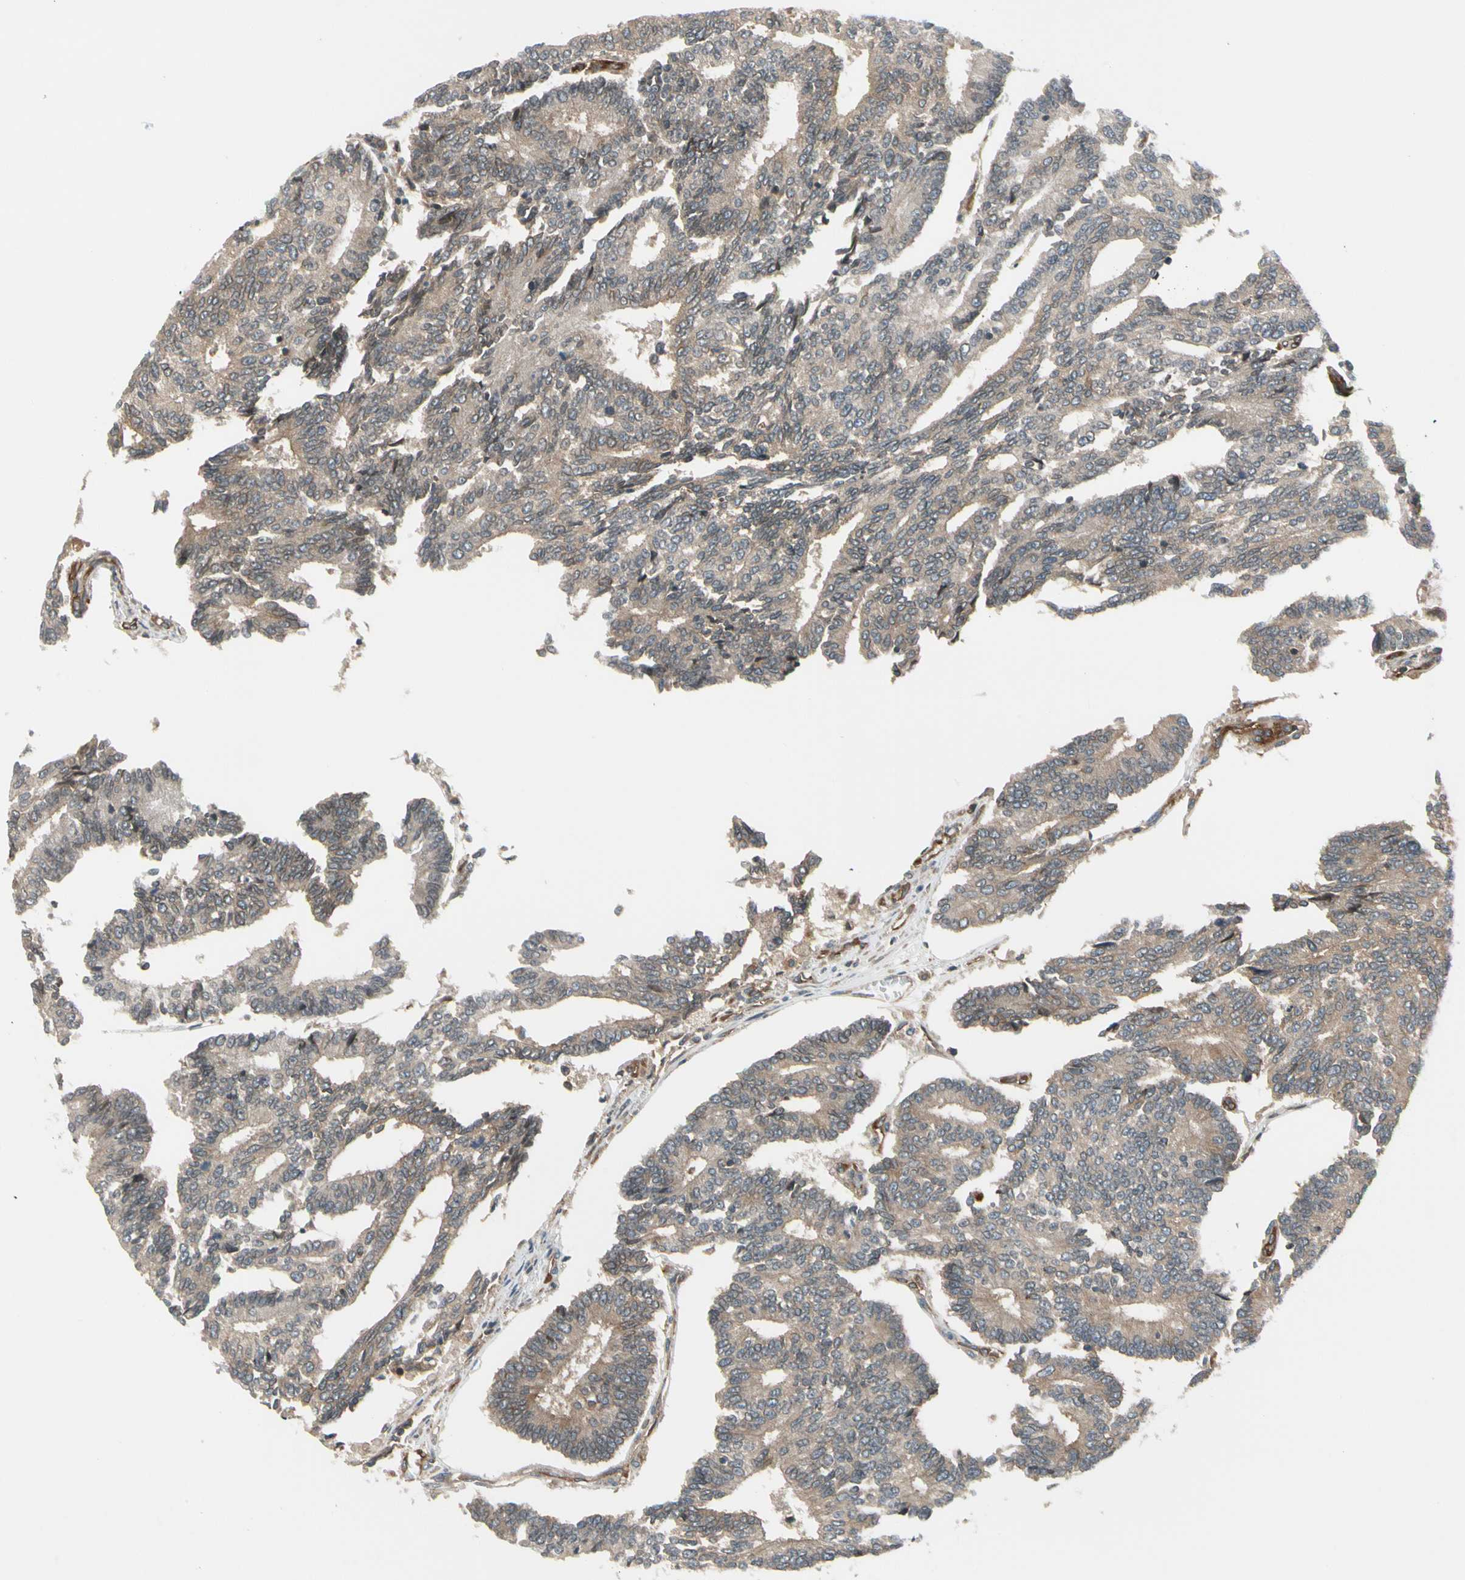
{"staining": {"intensity": "moderate", "quantity": ">75%", "location": "cytoplasmic/membranous"}, "tissue": "prostate cancer", "cell_type": "Tumor cells", "image_type": "cancer", "snomed": [{"axis": "morphology", "description": "Adenocarcinoma, High grade"}, {"axis": "topography", "description": "Prostate"}], "caption": "A brown stain shows moderate cytoplasmic/membranous positivity of a protein in human adenocarcinoma (high-grade) (prostate) tumor cells. The staining was performed using DAB, with brown indicating positive protein expression. Nuclei are stained blue with hematoxylin.", "gene": "TRIO", "patient": {"sex": "male", "age": 55}}